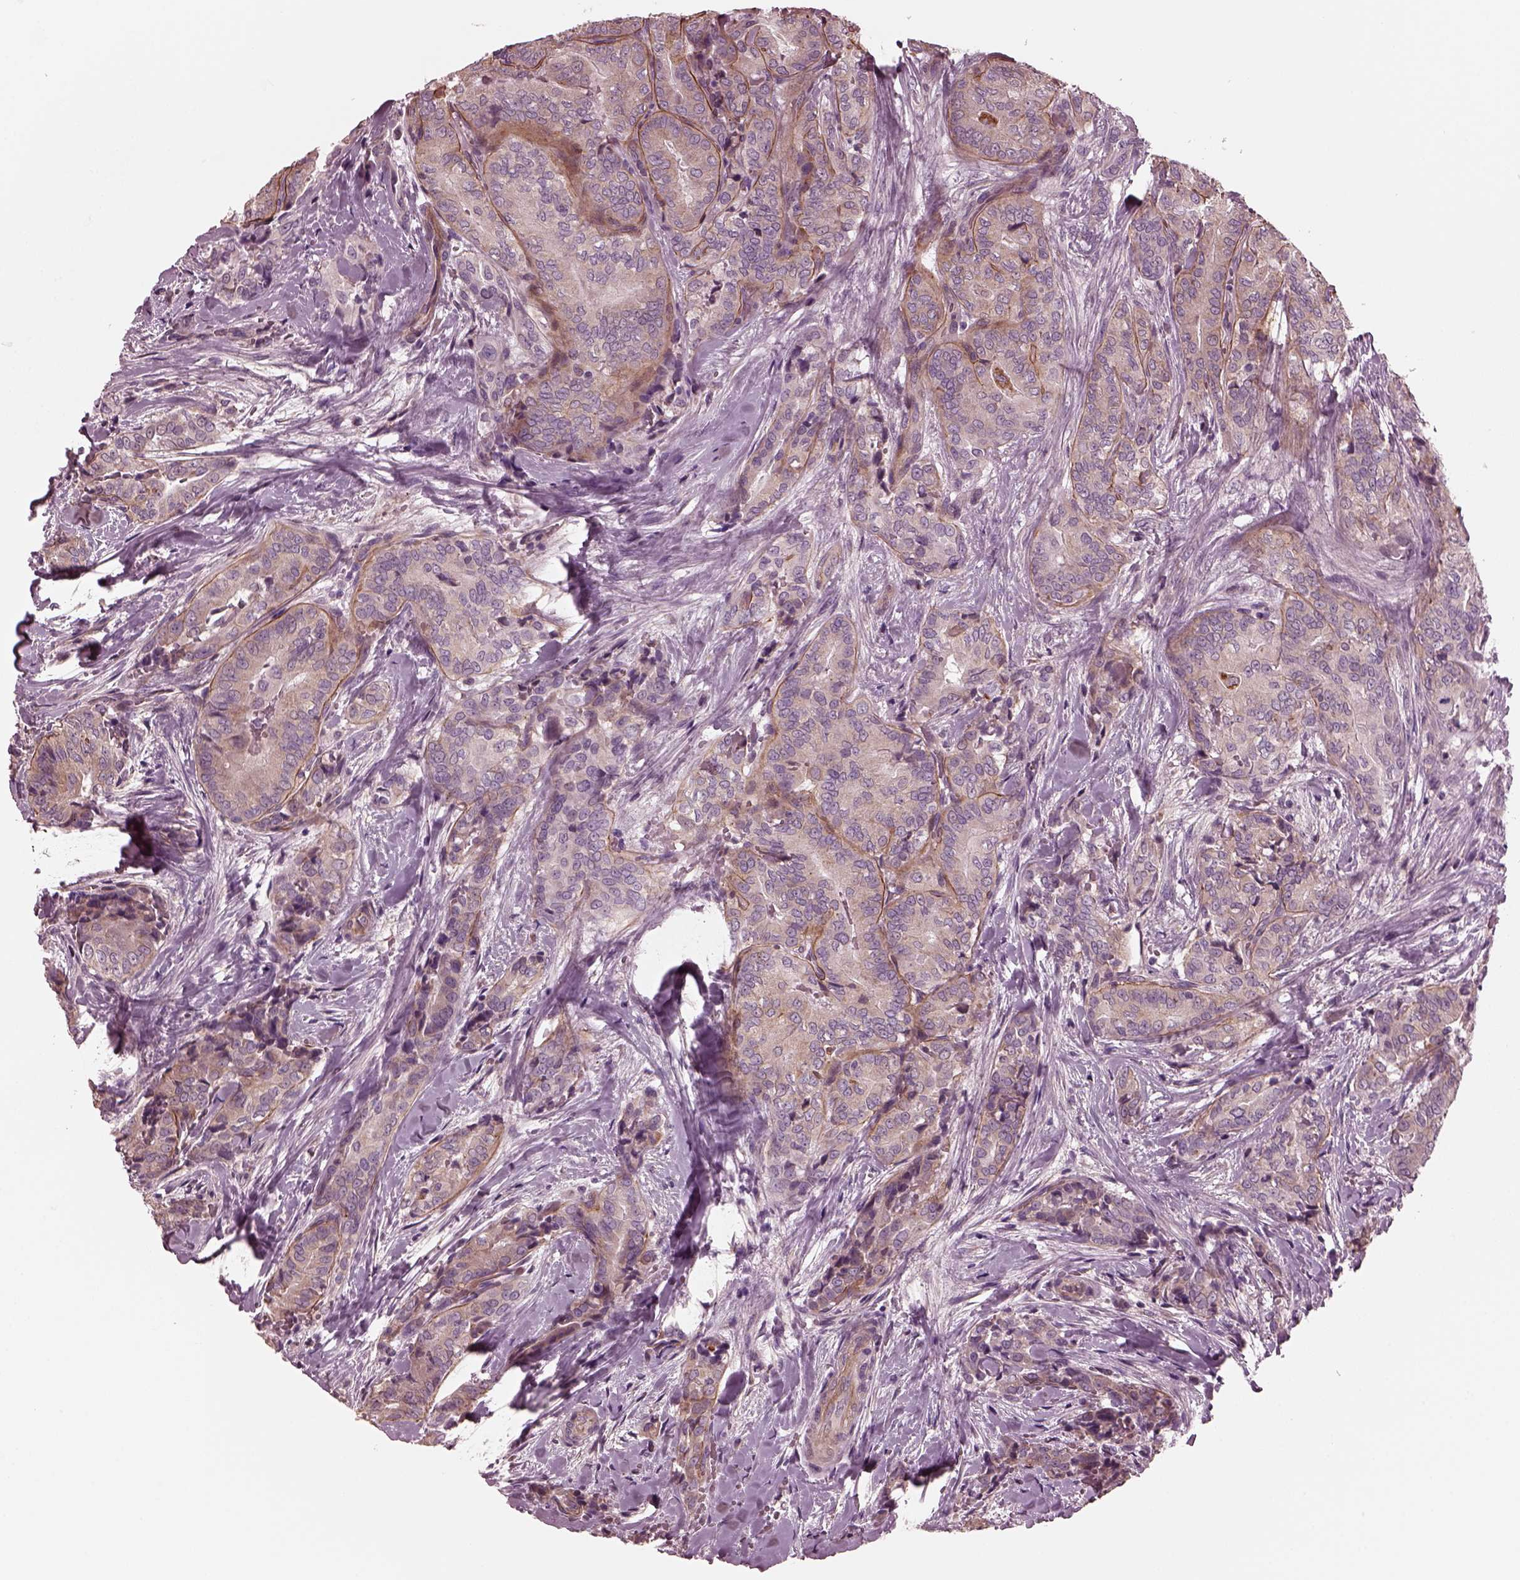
{"staining": {"intensity": "negative", "quantity": "none", "location": "none"}, "tissue": "thyroid cancer", "cell_type": "Tumor cells", "image_type": "cancer", "snomed": [{"axis": "morphology", "description": "Papillary adenocarcinoma, NOS"}, {"axis": "topography", "description": "Thyroid gland"}], "caption": "An immunohistochemistry micrograph of thyroid cancer (papillary adenocarcinoma) is shown. There is no staining in tumor cells of thyroid cancer (papillary adenocarcinoma).", "gene": "KIF6", "patient": {"sex": "male", "age": 61}}